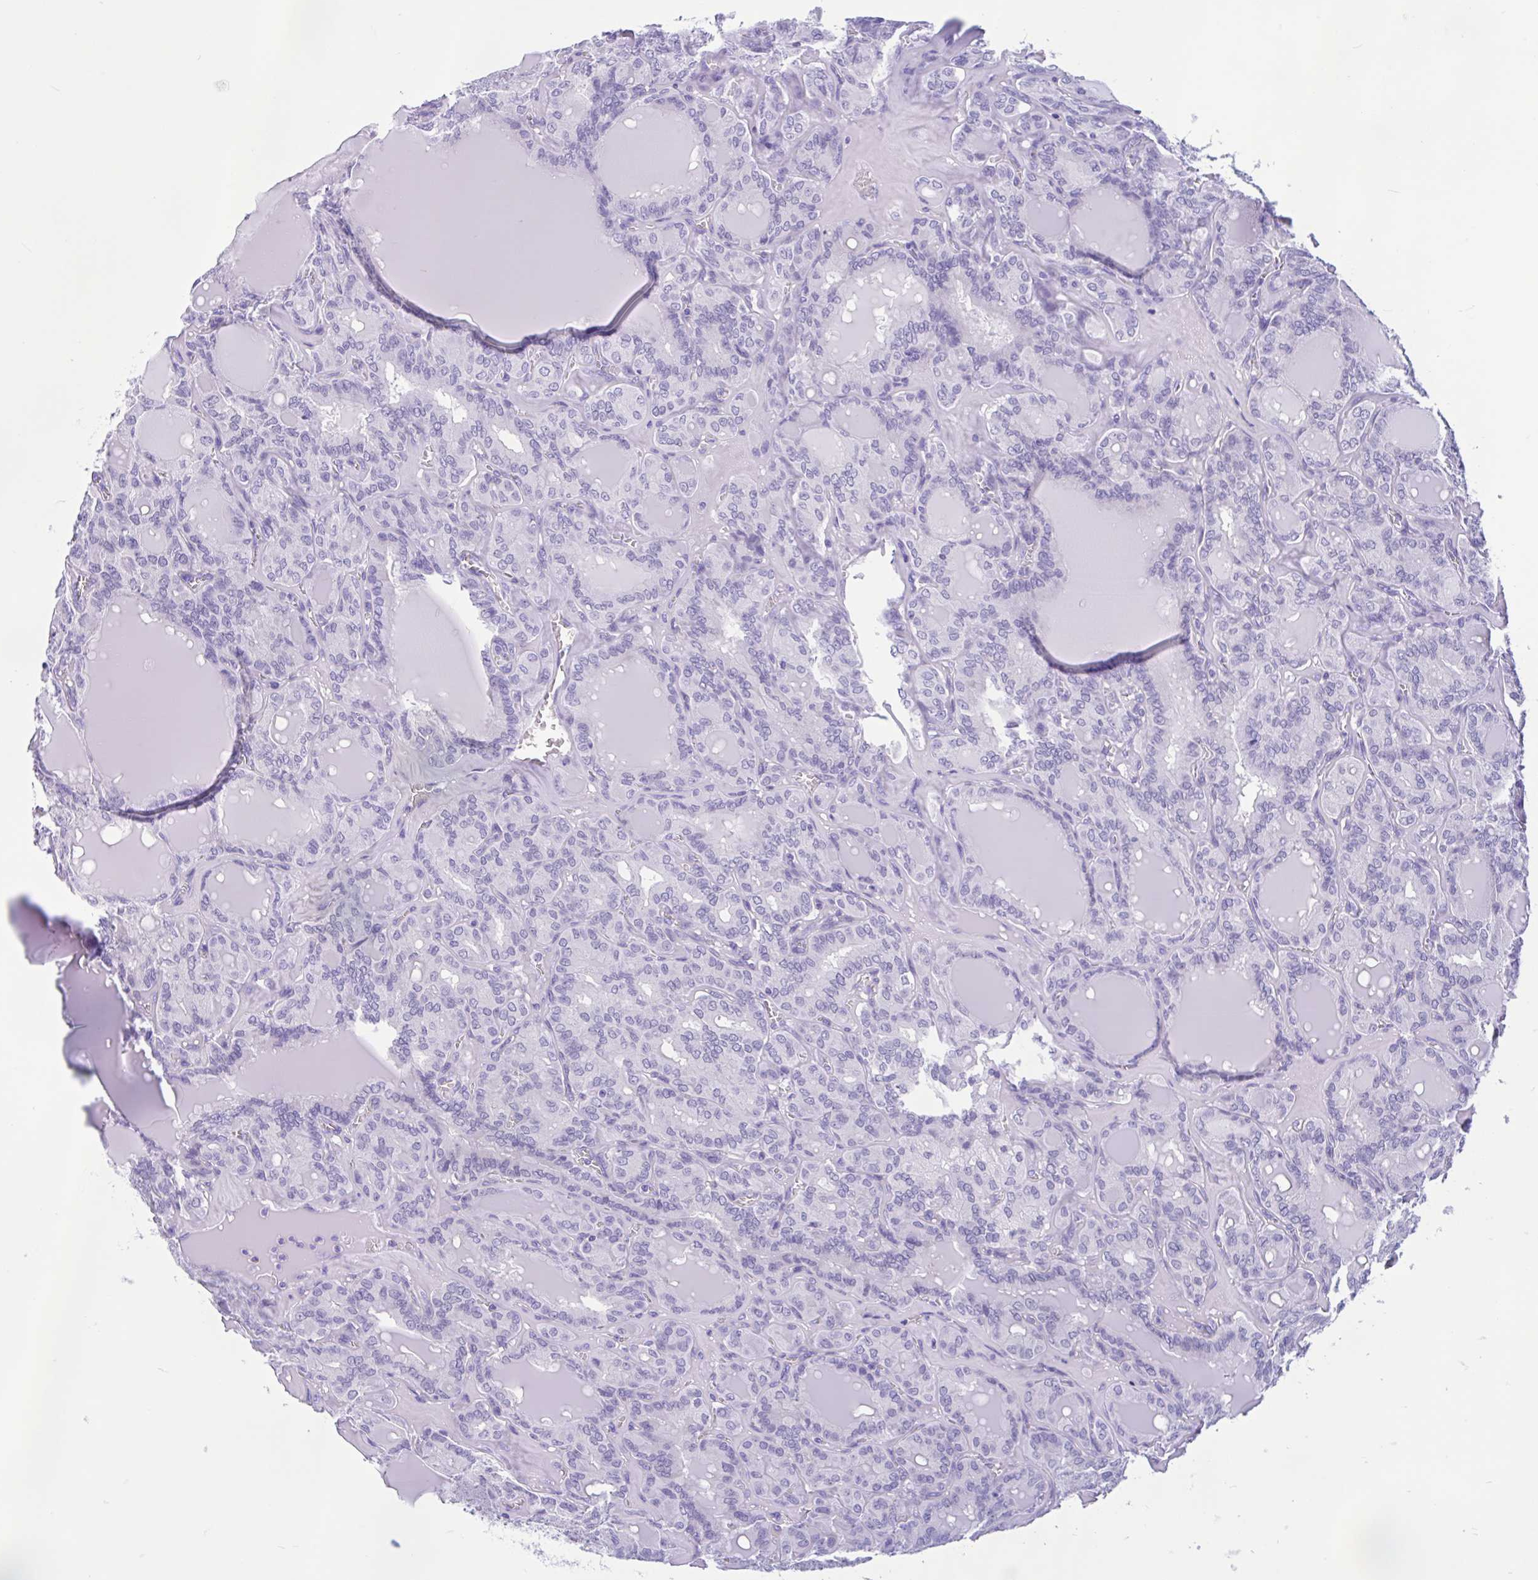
{"staining": {"intensity": "negative", "quantity": "none", "location": "none"}, "tissue": "thyroid cancer", "cell_type": "Tumor cells", "image_type": "cancer", "snomed": [{"axis": "morphology", "description": "Papillary adenocarcinoma, NOS"}, {"axis": "topography", "description": "Thyroid gland"}], "caption": "Immunohistochemistry (IHC) of thyroid papillary adenocarcinoma exhibits no staining in tumor cells.", "gene": "ZNF319", "patient": {"sex": "male", "age": 87}}